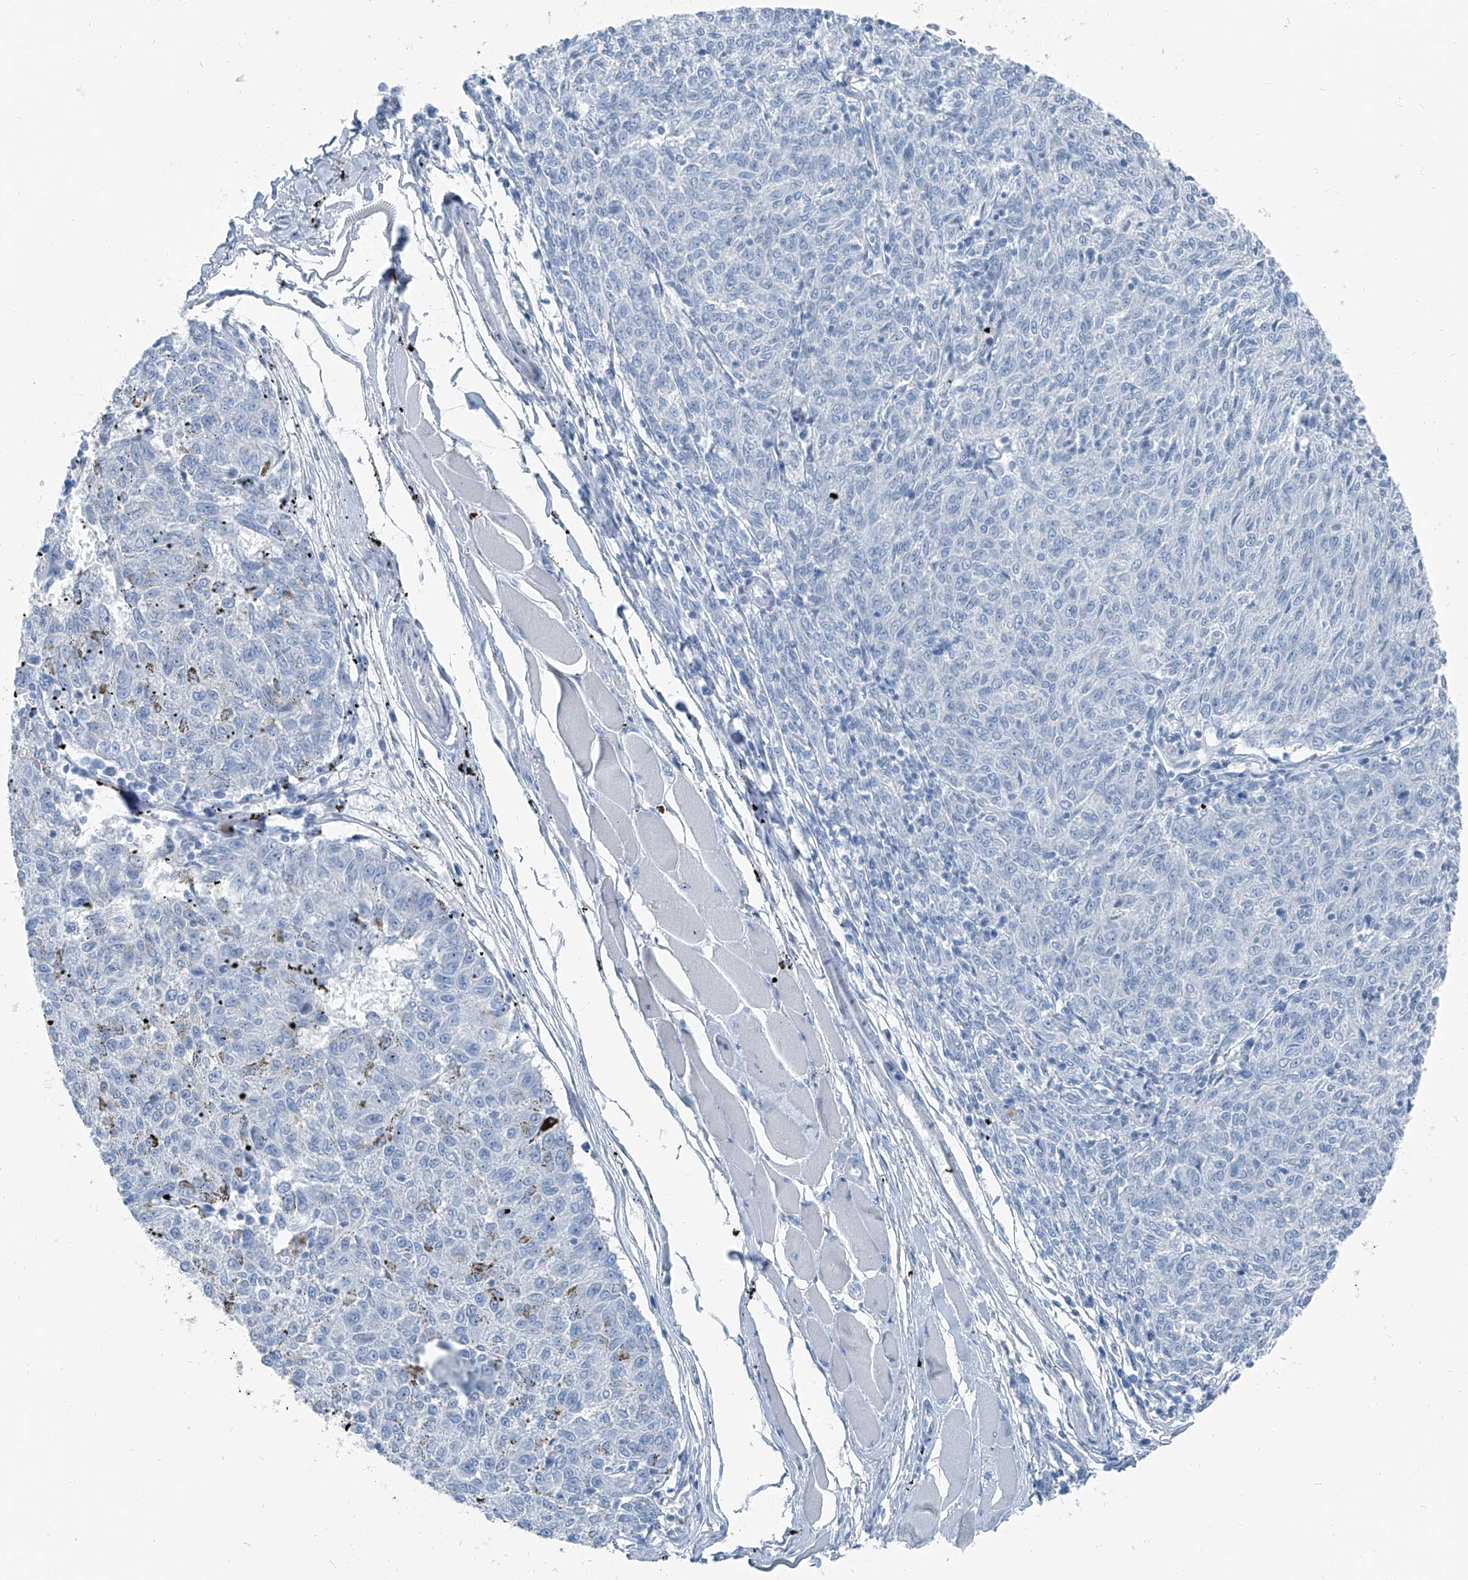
{"staining": {"intensity": "negative", "quantity": "none", "location": "none"}, "tissue": "melanoma", "cell_type": "Tumor cells", "image_type": "cancer", "snomed": [{"axis": "morphology", "description": "Malignant melanoma, NOS"}, {"axis": "topography", "description": "Skin"}], "caption": "There is no significant expression in tumor cells of melanoma.", "gene": "RGN", "patient": {"sex": "female", "age": 72}}